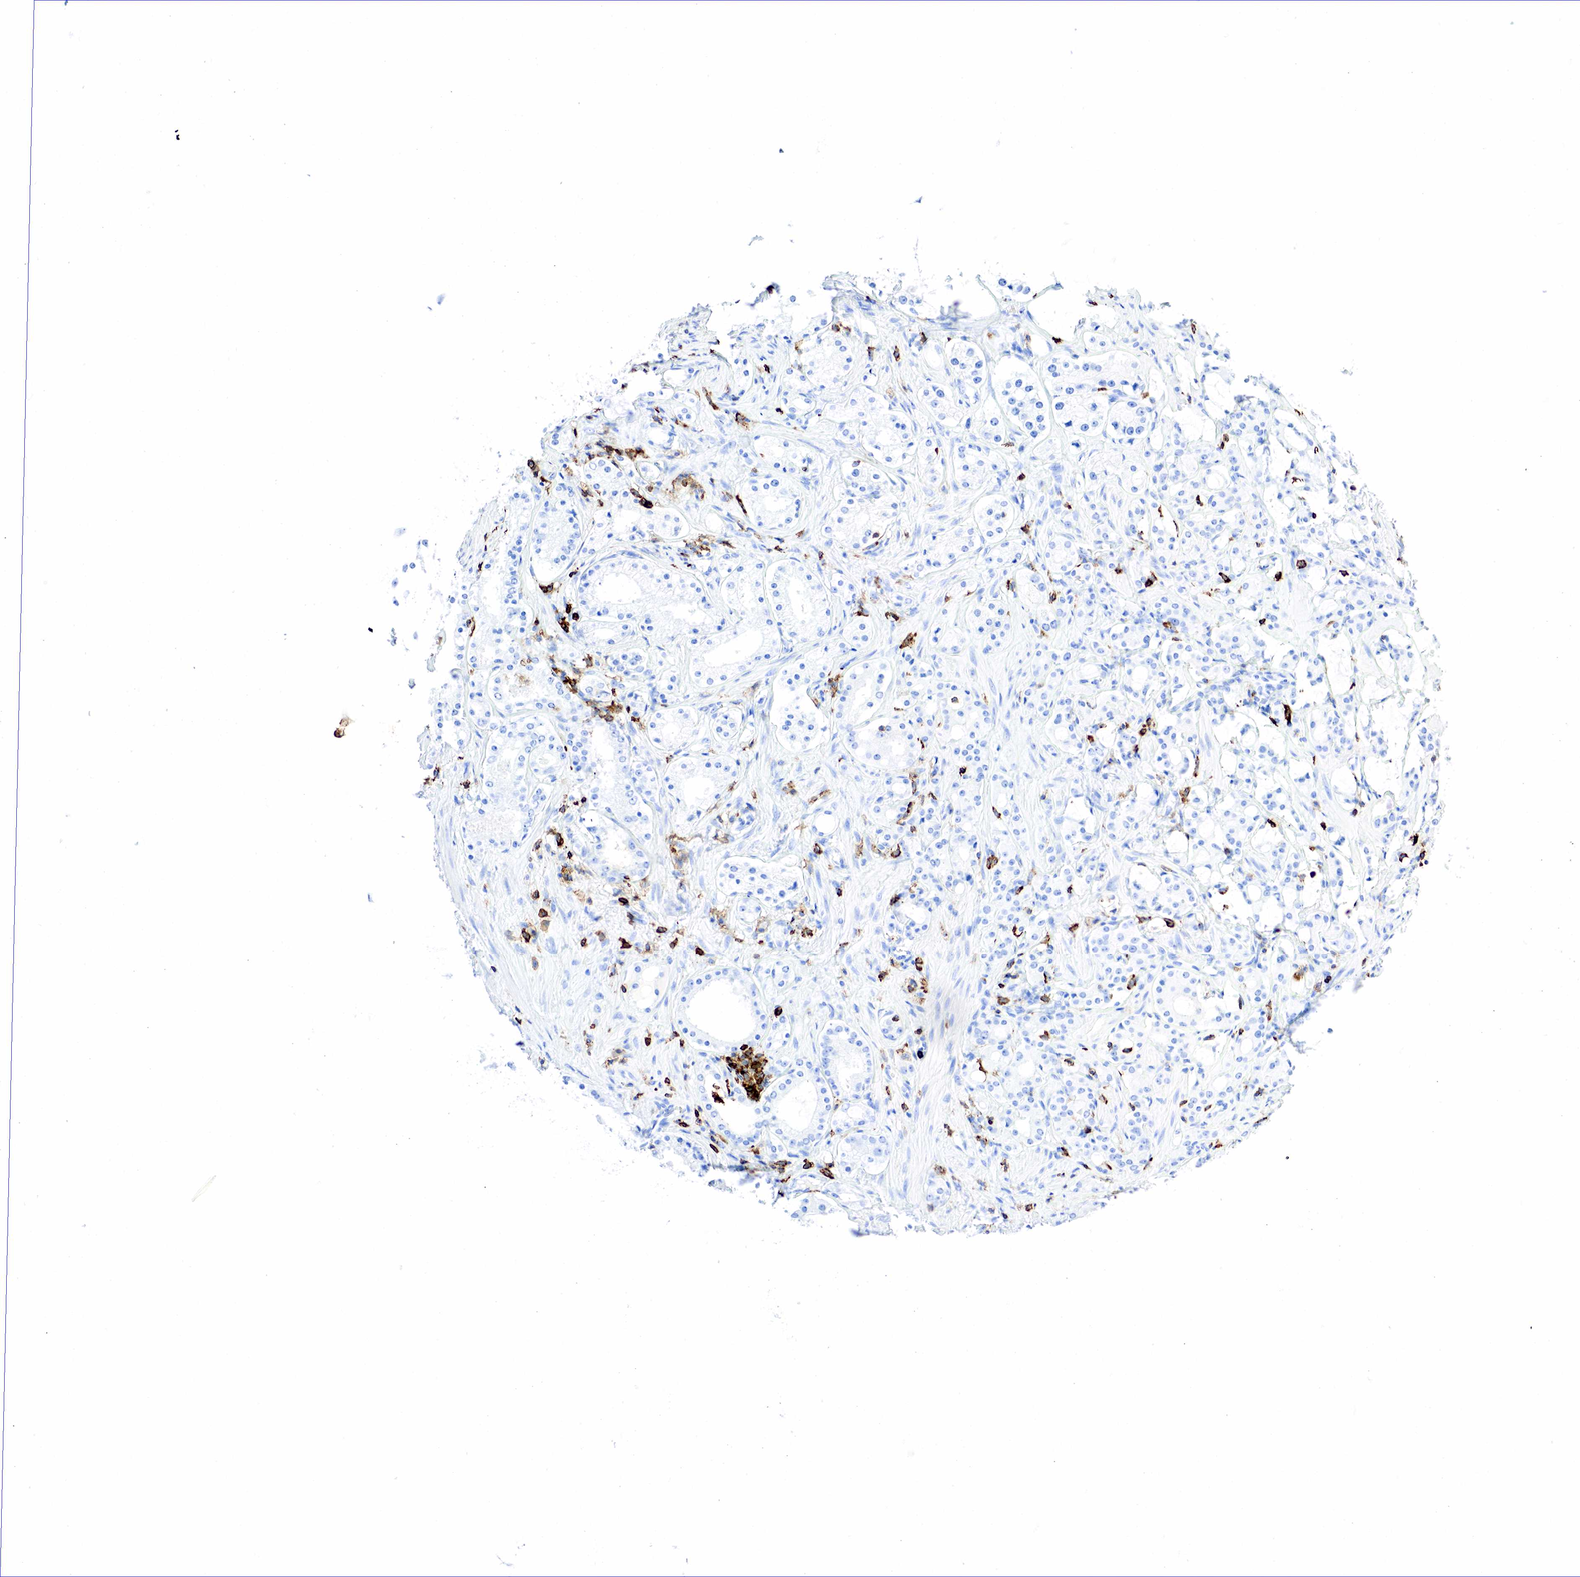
{"staining": {"intensity": "negative", "quantity": "none", "location": "none"}, "tissue": "prostate cancer", "cell_type": "Tumor cells", "image_type": "cancer", "snomed": [{"axis": "morphology", "description": "Adenocarcinoma, Medium grade"}, {"axis": "topography", "description": "Prostate"}], "caption": "Human prostate cancer (adenocarcinoma (medium-grade)) stained for a protein using immunohistochemistry (IHC) displays no staining in tumor cells.", "gene": "PTPRC", "patient": {"sex": "male", "age": 73}}